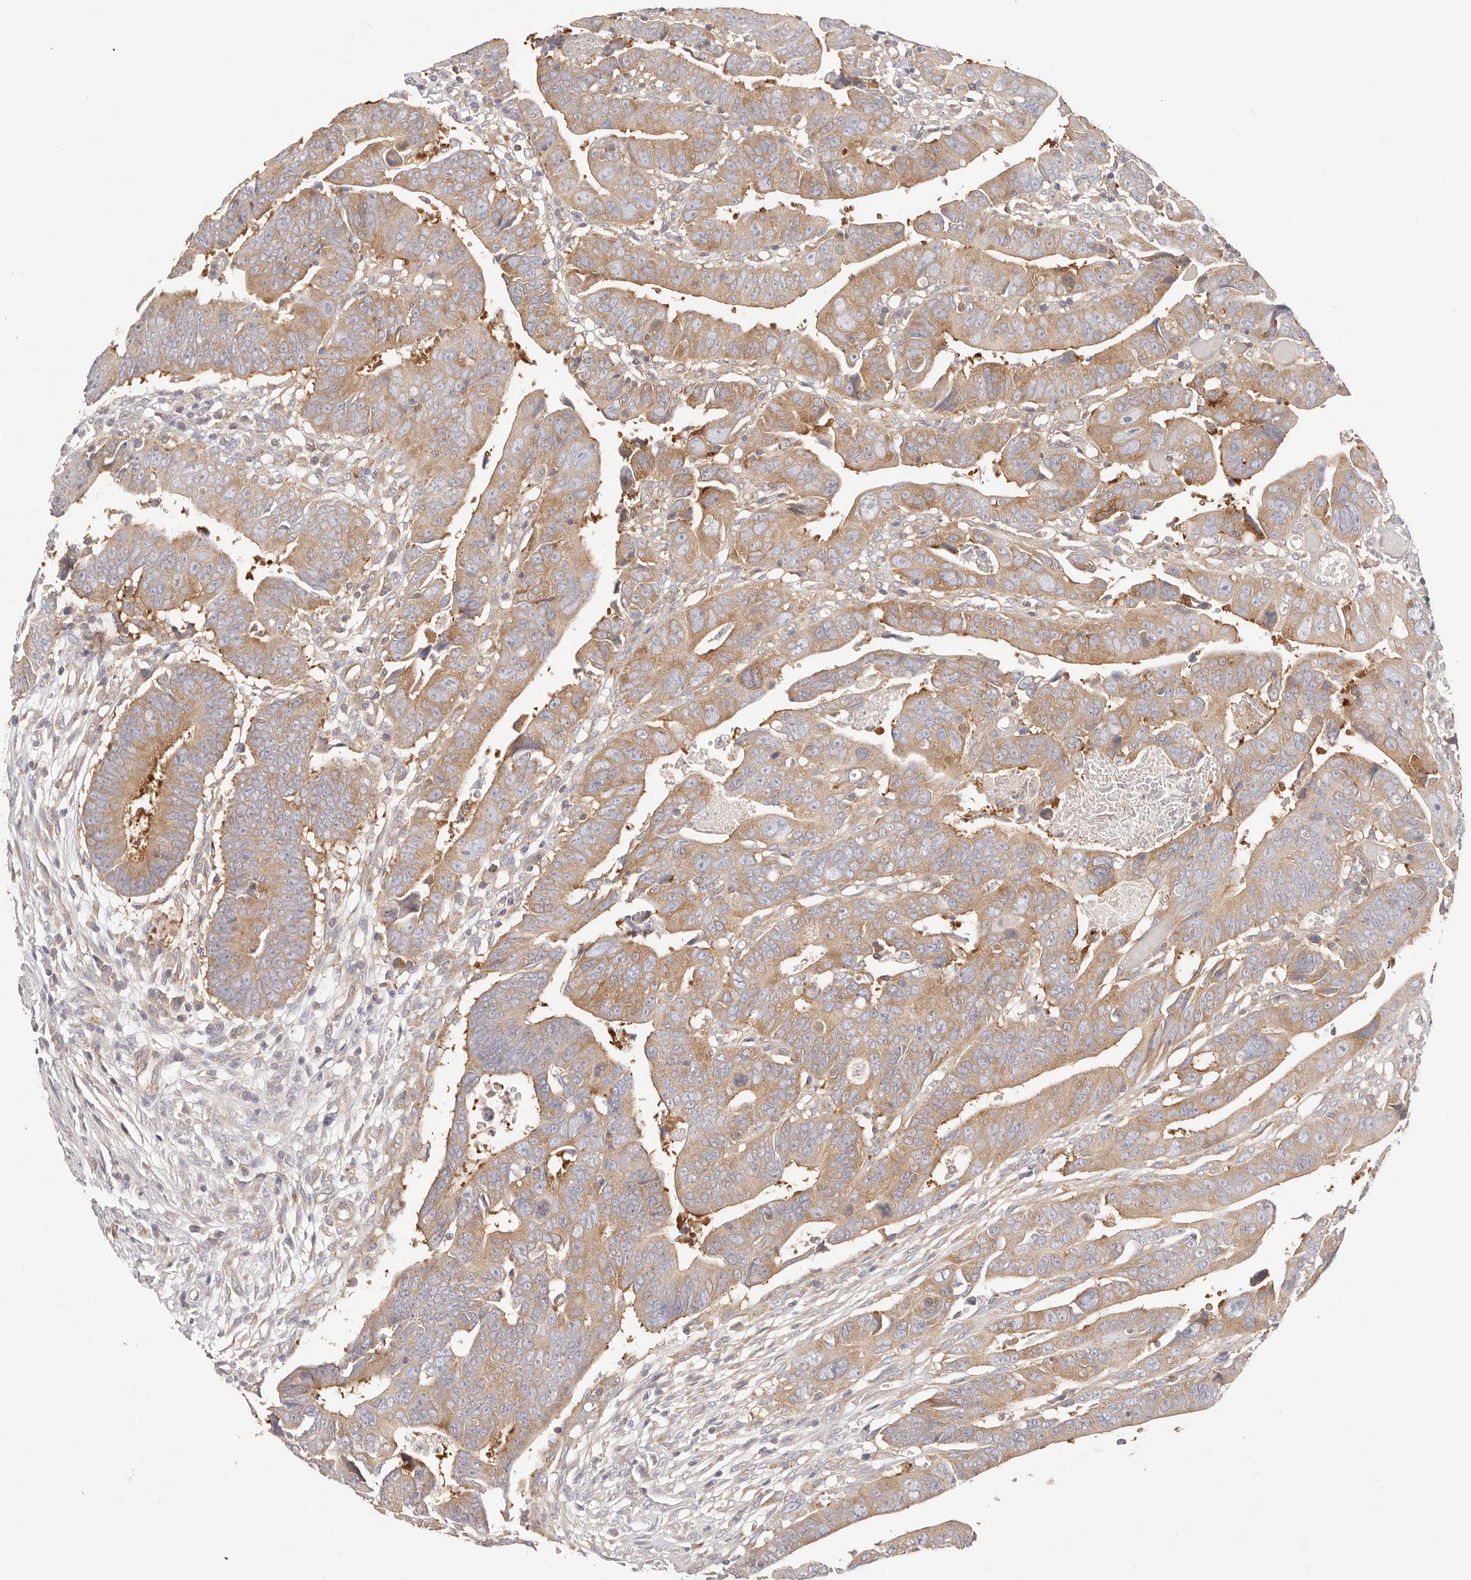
{"staining": {"intensity": "moderate", "quantity": ">75%", "location": "cytoplasmic/membranous"}, "tissue": "colorectal cancer", "cell_type": "Tumor cells", "image_type": "cancer", "snomed": [{"axis": "morphology", "description": "Adenocarcinoma, NOS"}, {"axis": "topography", "description": "Rectum"}], "caption": "Immunohistochemical staining of human colorectal cancer (adenocarcinoma) reveals medium levels of moderate cytoplasmic/membranous protein positivity in about >75% of tumor cells.", "gene": "KCMF1", "patient": {"sex": "female", "age": 65}}